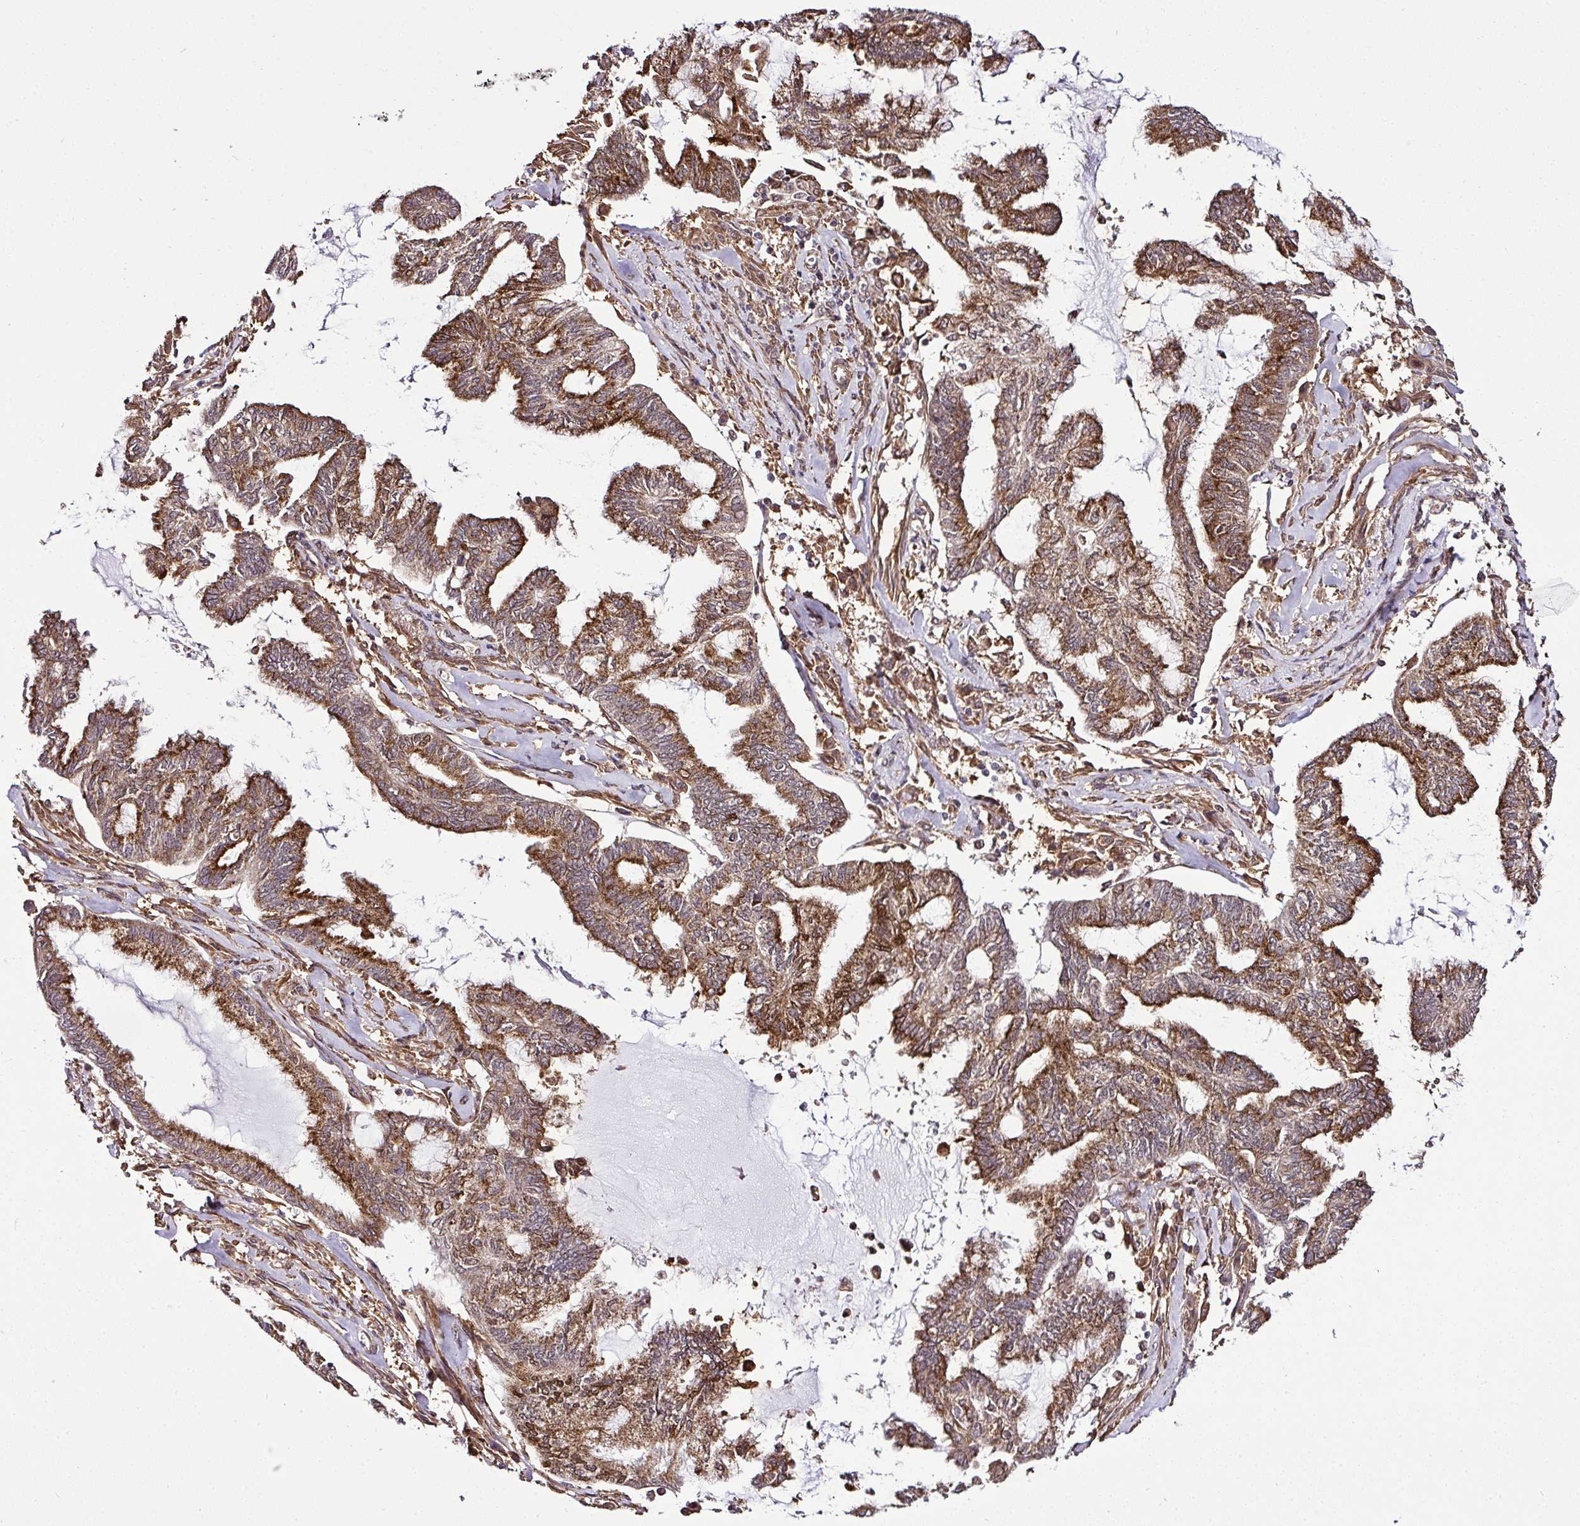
{"staining": {"intensity": "moderate", "quantity": ">75%", "location": "cytoplasmic/membranous,nuclear"}, "tissue": "endometrial cancer", "cell_type": "Tumor cells", "image_type": "cancer", "snomed": [{"axis": "morphology", "description": "Adenocarcinoma, NOS"}, {"axis": "topography", "description": "Endometrium"}], "caption": "Tumor cells show moderate cytoplasmic/membranous and nuclear positivity in approximately >75% of cells in endometrial cancer. (Brightfield microscopy of DAB IHC at high magnification).", "gene": "FAM153A", "patient": {"sex": "female", "age": 86}}